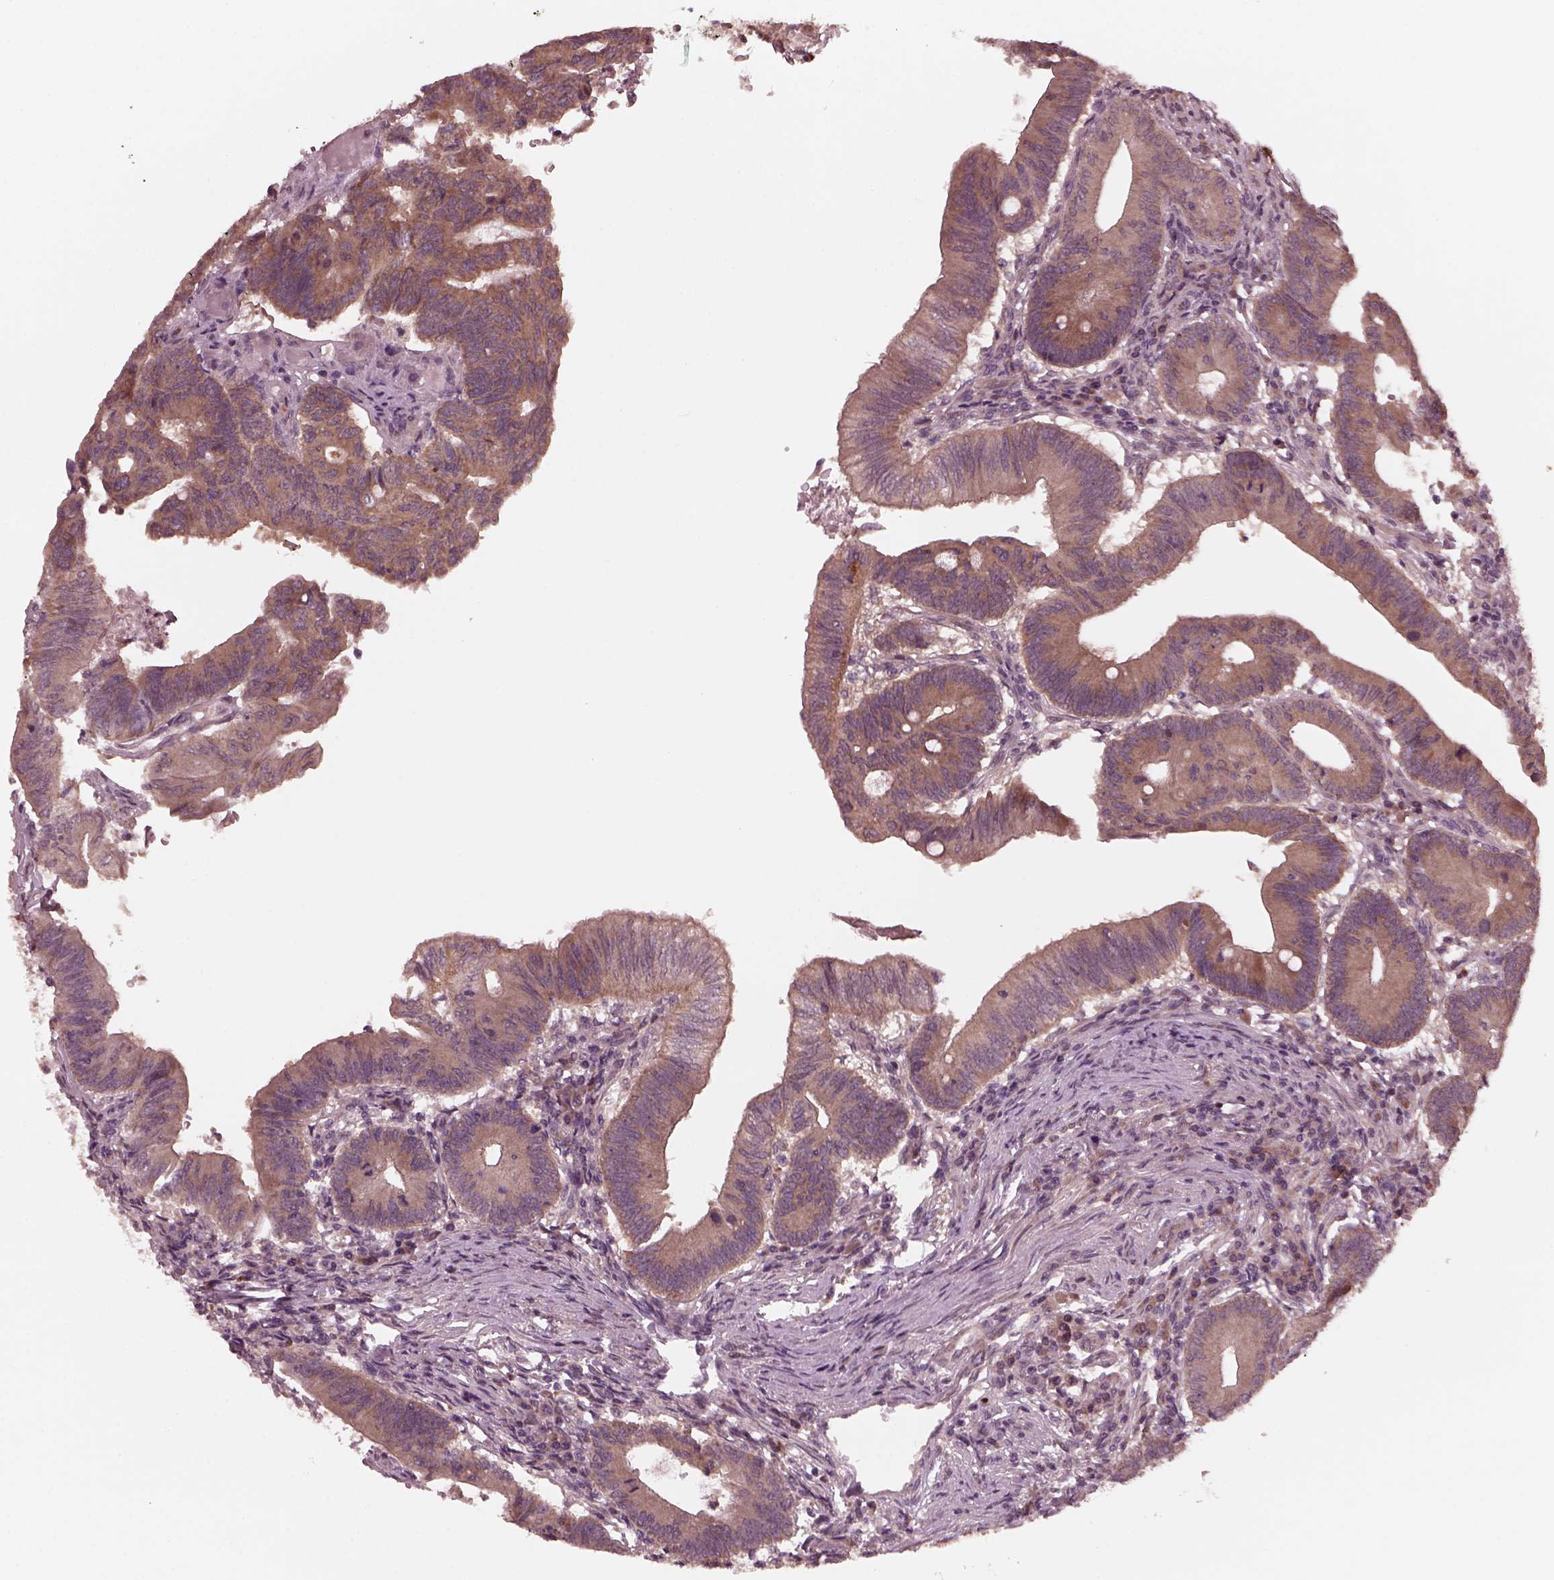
{"staining": {"intensity": "weak", "quantity": "25%-75%", "location": "cytoplasmic/membranous"}, "tissue": "colorectal cancer", "cell_type": "Tumor cells", "image_type": "cancer", "snomed": [{"axis": "morphology", "description": "Adenocarcinoma, NOS"}, {"axis": "topography", "description": "Colon"}], "caption": "Protein analysis of colorectal adenocarcinoma tissue demonstrates weak cytoplasmic/membranous expression in about 25%-75% of tumor cells.", "gene": "FAF2", "patient": {"sex": "female", "age": 70}}